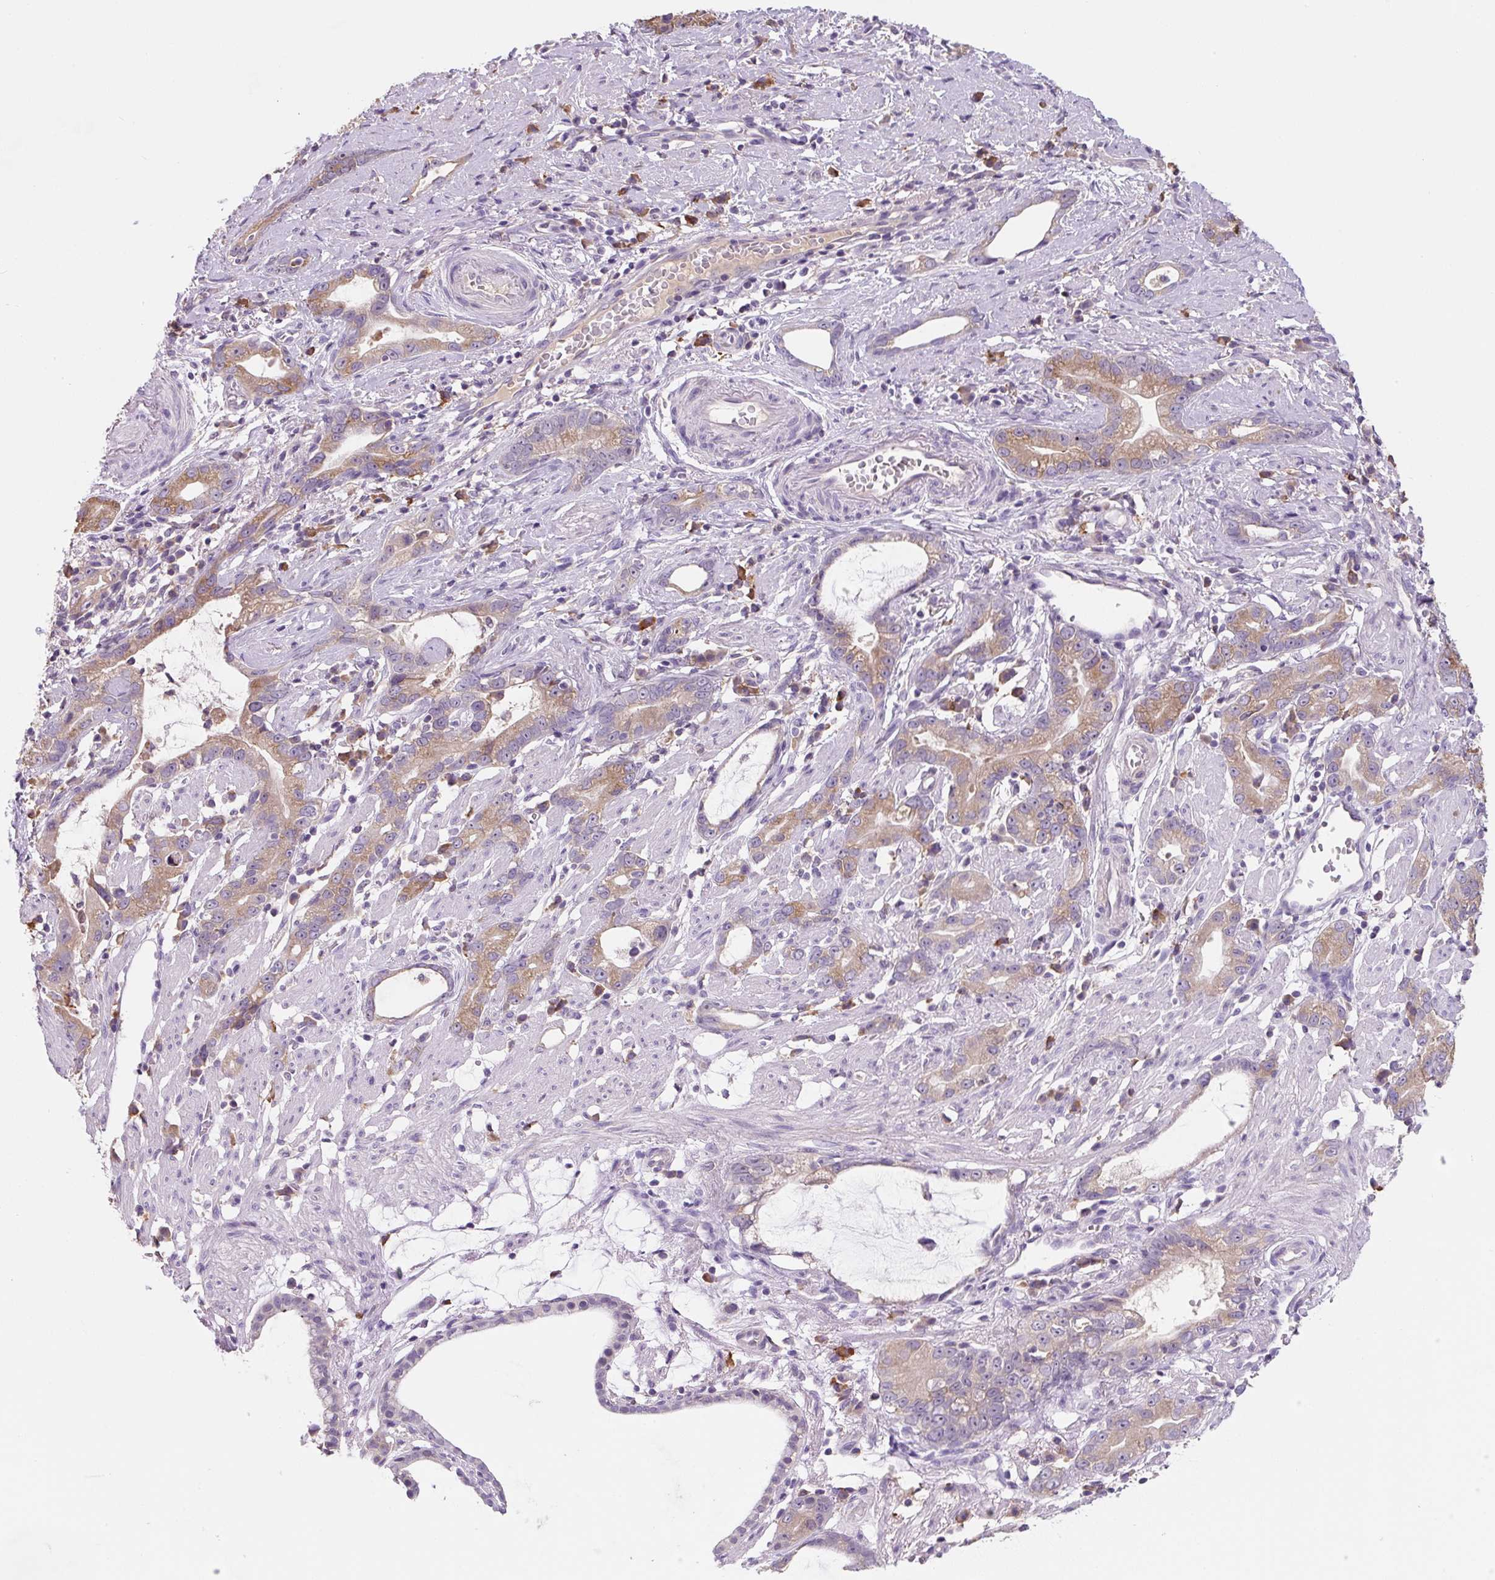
{"staining": {"intensity": "moderate", "quantity": "25%-75%", "location": "cytoplasmic/membranous"}, "tissue": "stomach cancer", "cell_type": "Tumor cells", "image_type": "cancer", "snomed": [{"axis": "morphology", "description": "Adenocarcinoma, NOS"}, {"axis": "topography", "description": "Stomach"}], "caption": "Protein staining displays moderate cytoplasmic/membranous staining in about 25%-75% of tumor cells in stomach cancer (adenocarcinoma). Using DAB (brown) and hematoxylin (blue) stains, captured at high magnification using brightfield microscopy.", "gene": "FZD5", "patient": {"sex": "male", "age": 55}}